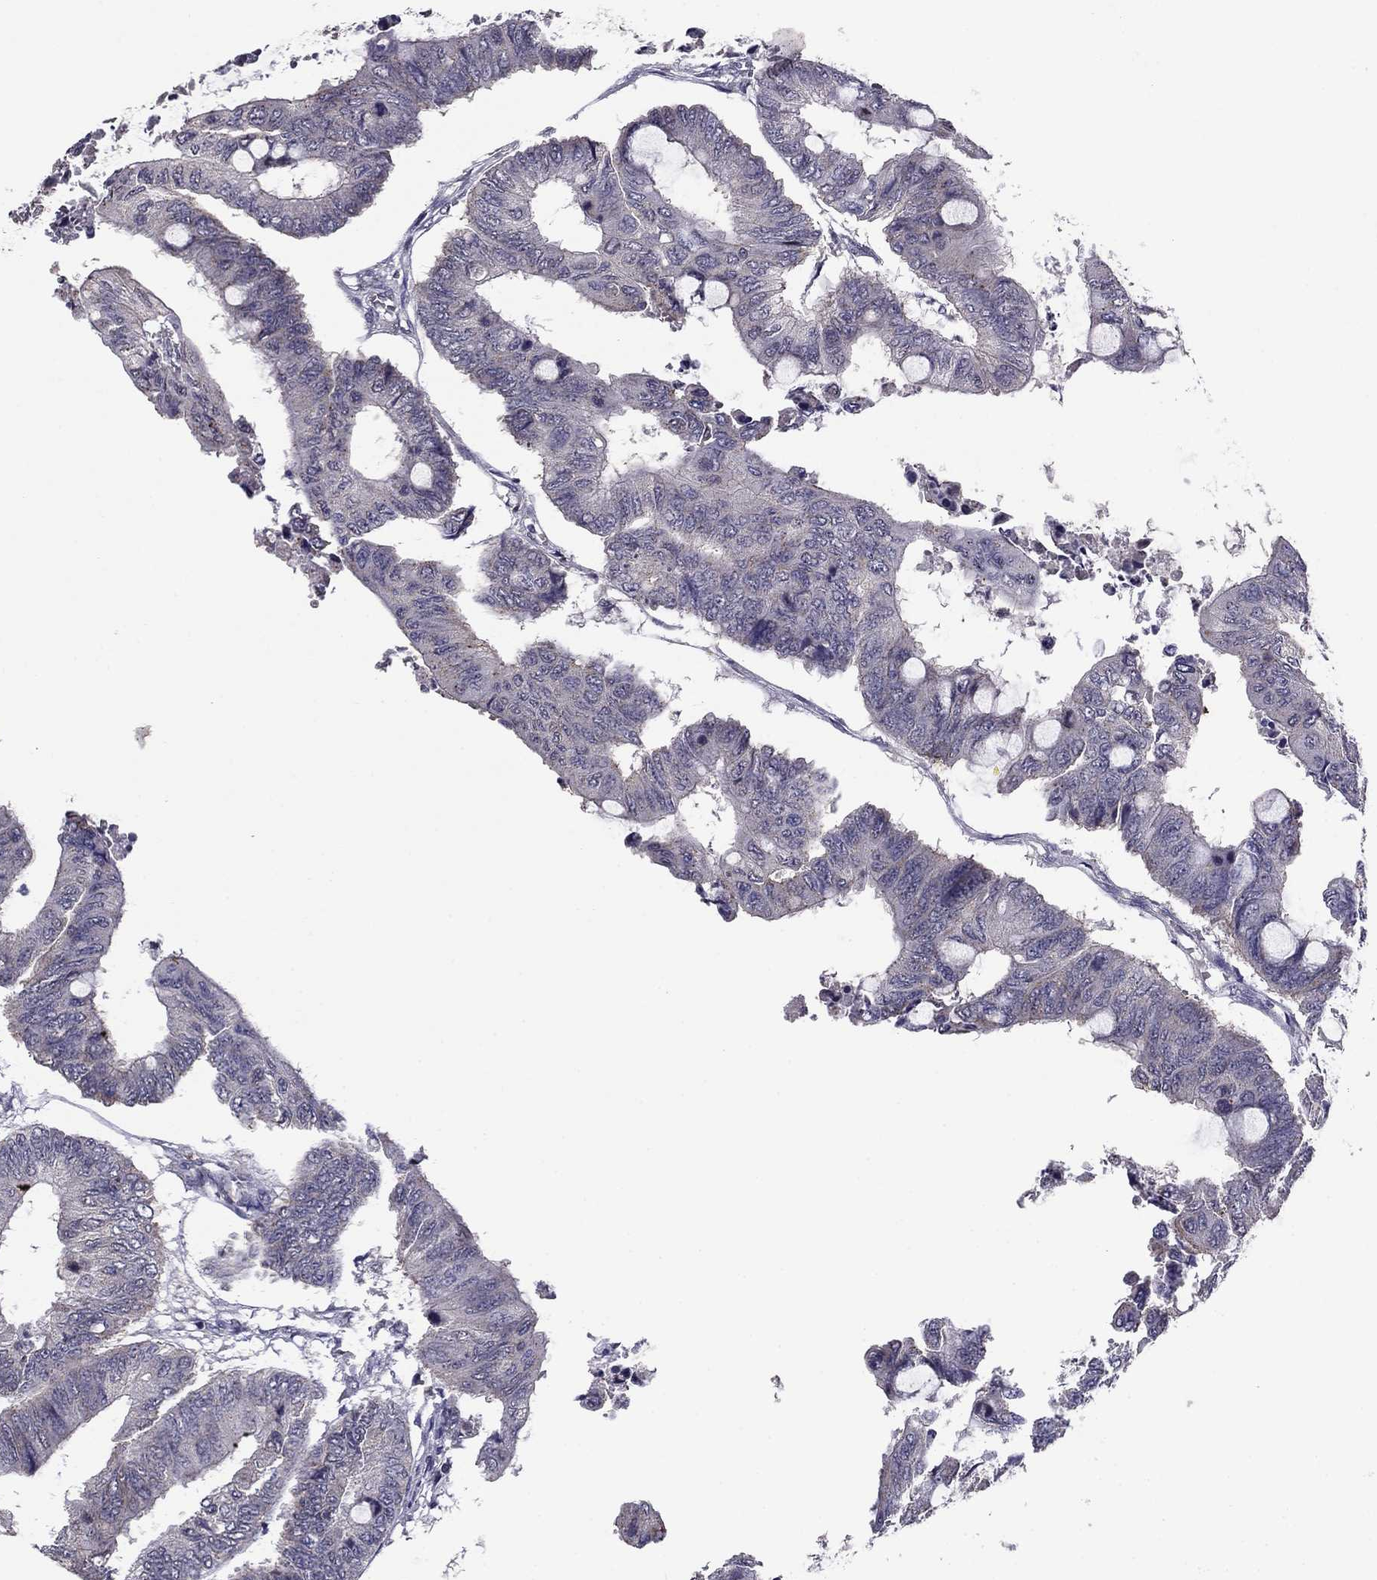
{"staining": {"intensity": "negative", "quantity": "none", "location": "none"}, "tissue": "colorectal cancer", "cell_type": "Tumor cells", "image_type": "cancer", "snomed": [{"axis": "morphology", "description": "Normal tissue, NOS"}, {"axis": "morphology", "description": "Adenocarcinoma, NOS"}, {"axis": "topography", "description": "Rectum"}, {"axis": "topography", "description": "Peripheral nerve tissue"}], "caption": "IHC of colorectal adenocarcinoma displays no staining in tumor cells.", "gene": "HCN1", "patient": {"sex": "male", "age": 92}}